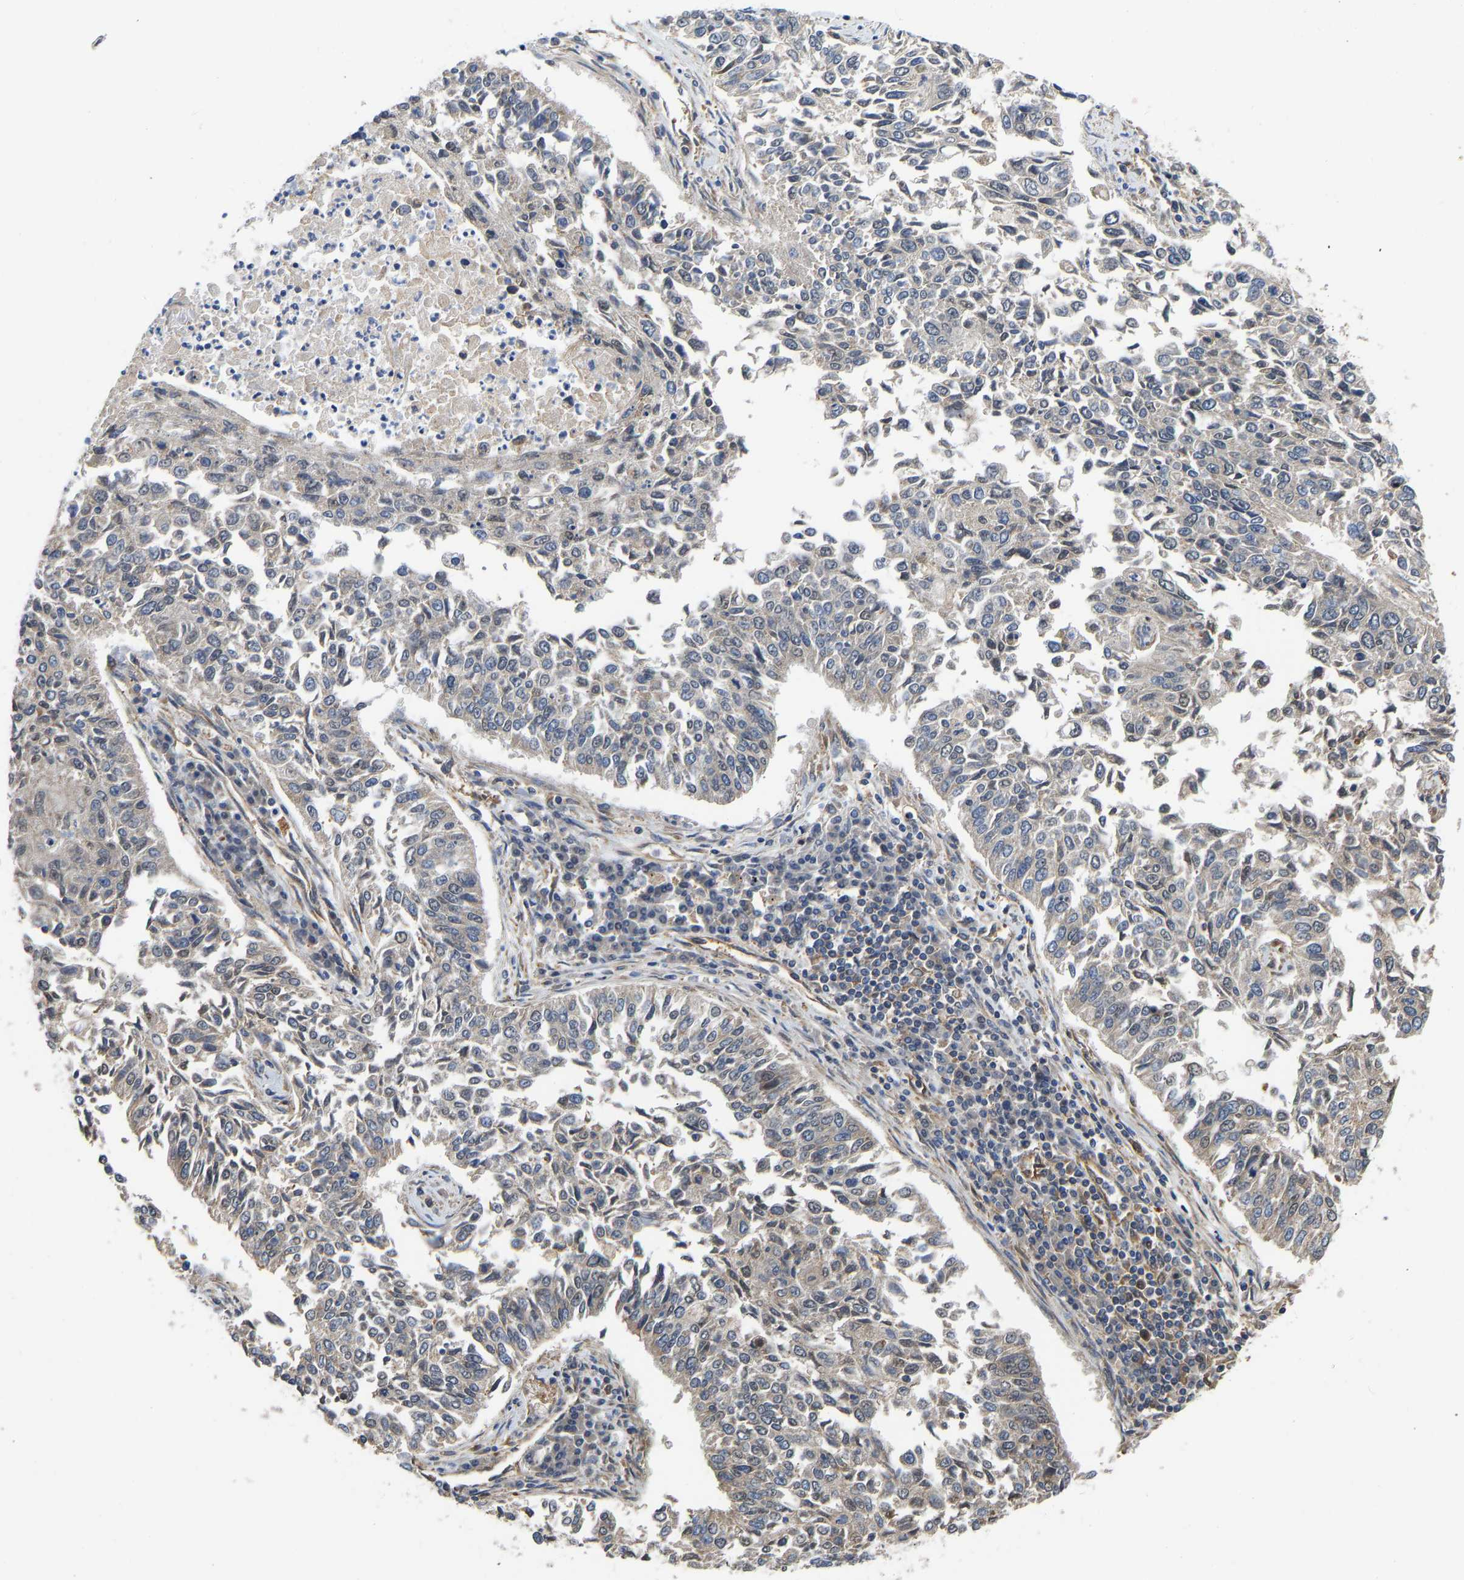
{"staining": {"intensity": "negative", "quantity": "none", "location": "none"}, "tissue": "lung cancer", "cell_type": "Tumor cells", "image_type": "cancer", "snomed": [{"axis": "morphology", "description": "Normal tissue, NOS"}, {"axis": "morphology", "description": "Squamous cell carcinoma, NOS"}, {"axis": "topography", "description": "Cartilage tissue"}, {"axis": "topography", "description": "Bronchus"}, {"axis": "topography", "description": "Lung"}], "caption": "Protein analysis of squamous cell carcinoma (lung) demonstrates no significant staining in tumor cells.", "gene": "FLNB", "patient": {"sex": "female", "age": 49}}